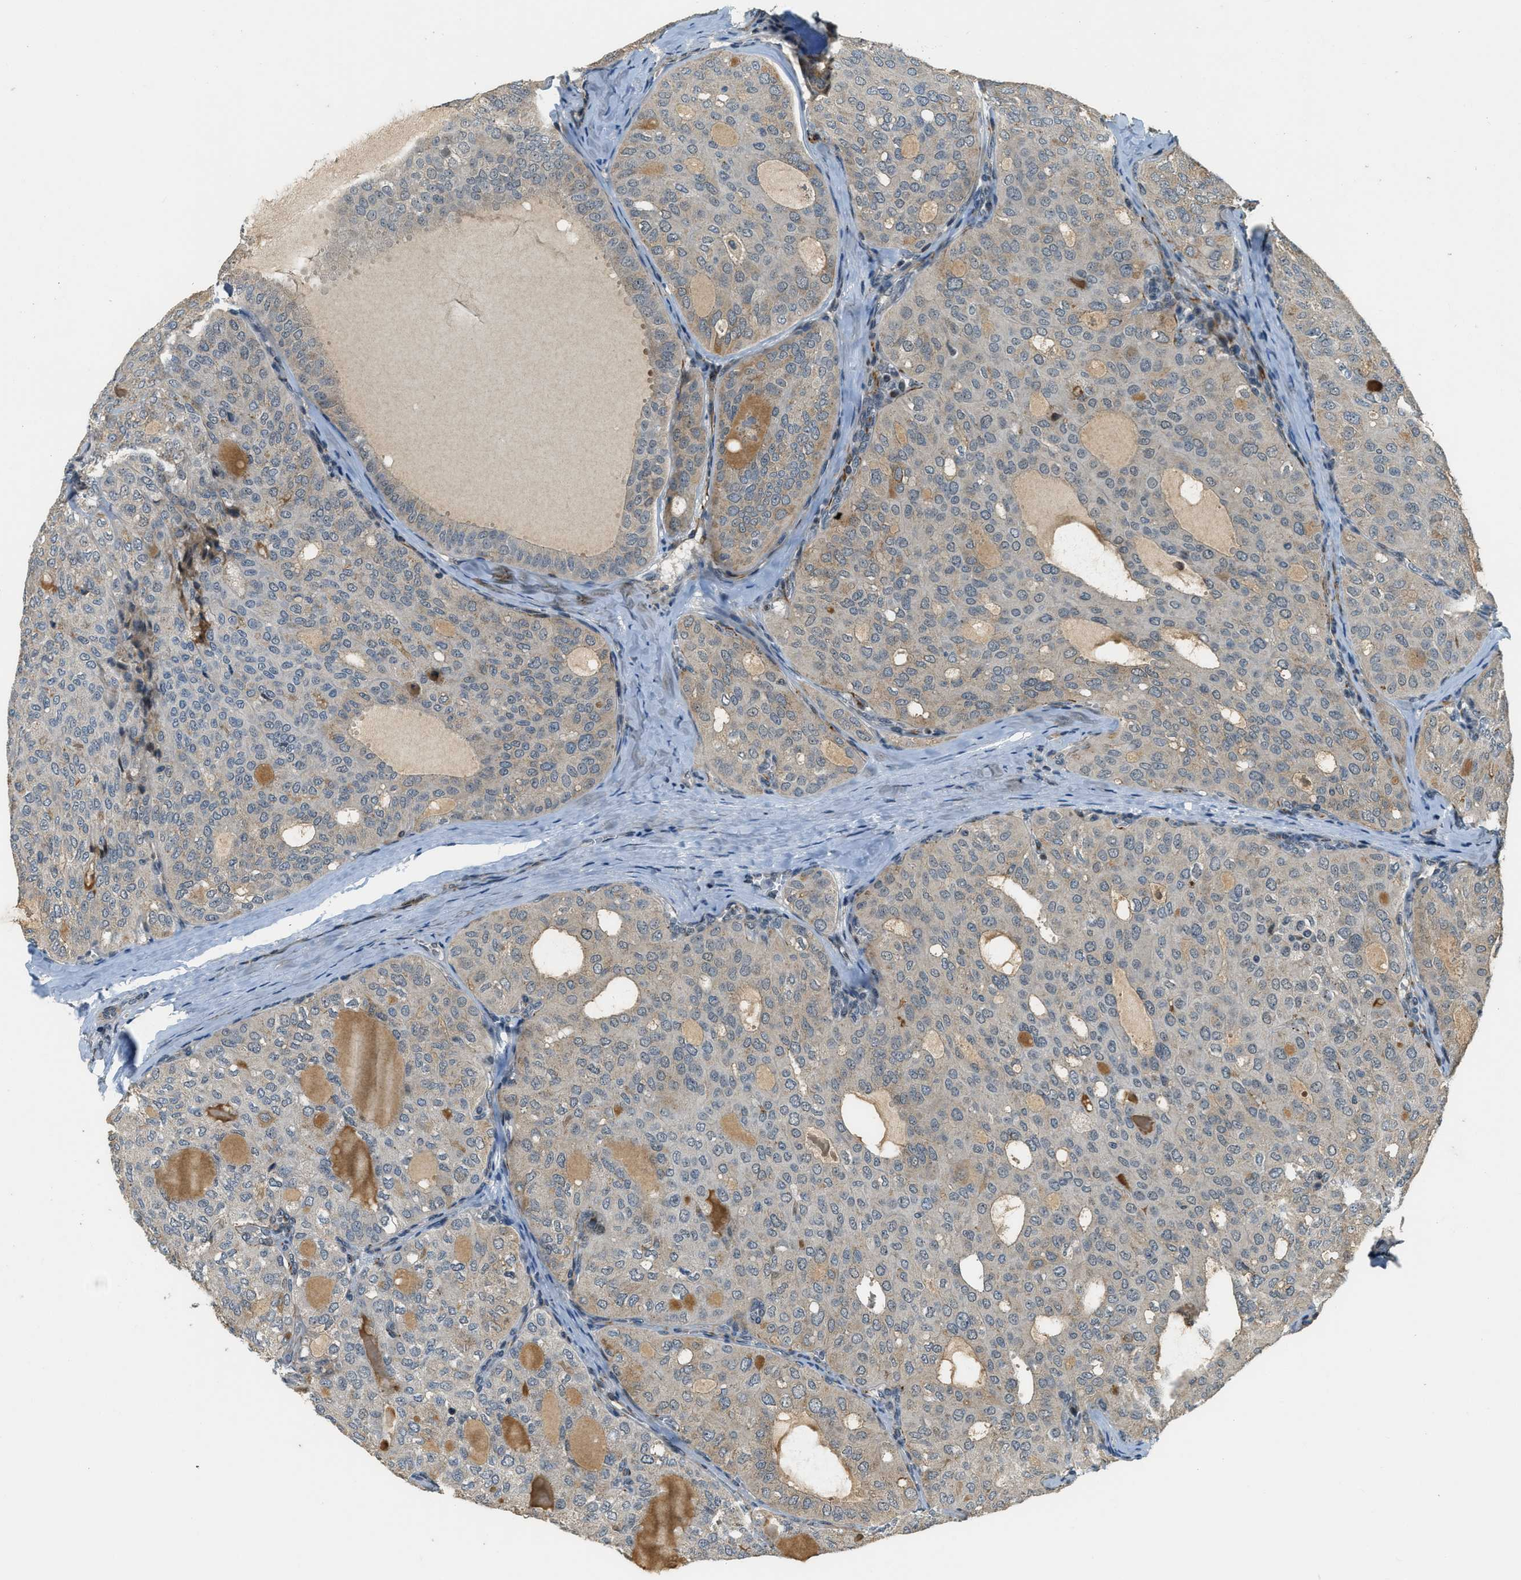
{"staining": {"intensity": "weak", "quantity": "<25%", "location": "nuclear"}, "tissue": "thyroid cancer", "cell_type": "Tumor cells", "image_type": "cancer", "snomed": [{"axis": "morphology", "description": "Follicular adenoma carcinoma, NOS"}, {"axis": "topography", "description": "Thyroid gland"}], "caption": "Protein analysis of thyroid cancer (follicular adenoma carcinoma) exhibits no significant staining in tumor cells.", "gene": "MED21", "patient": {"sex": "male", "age": 75}}